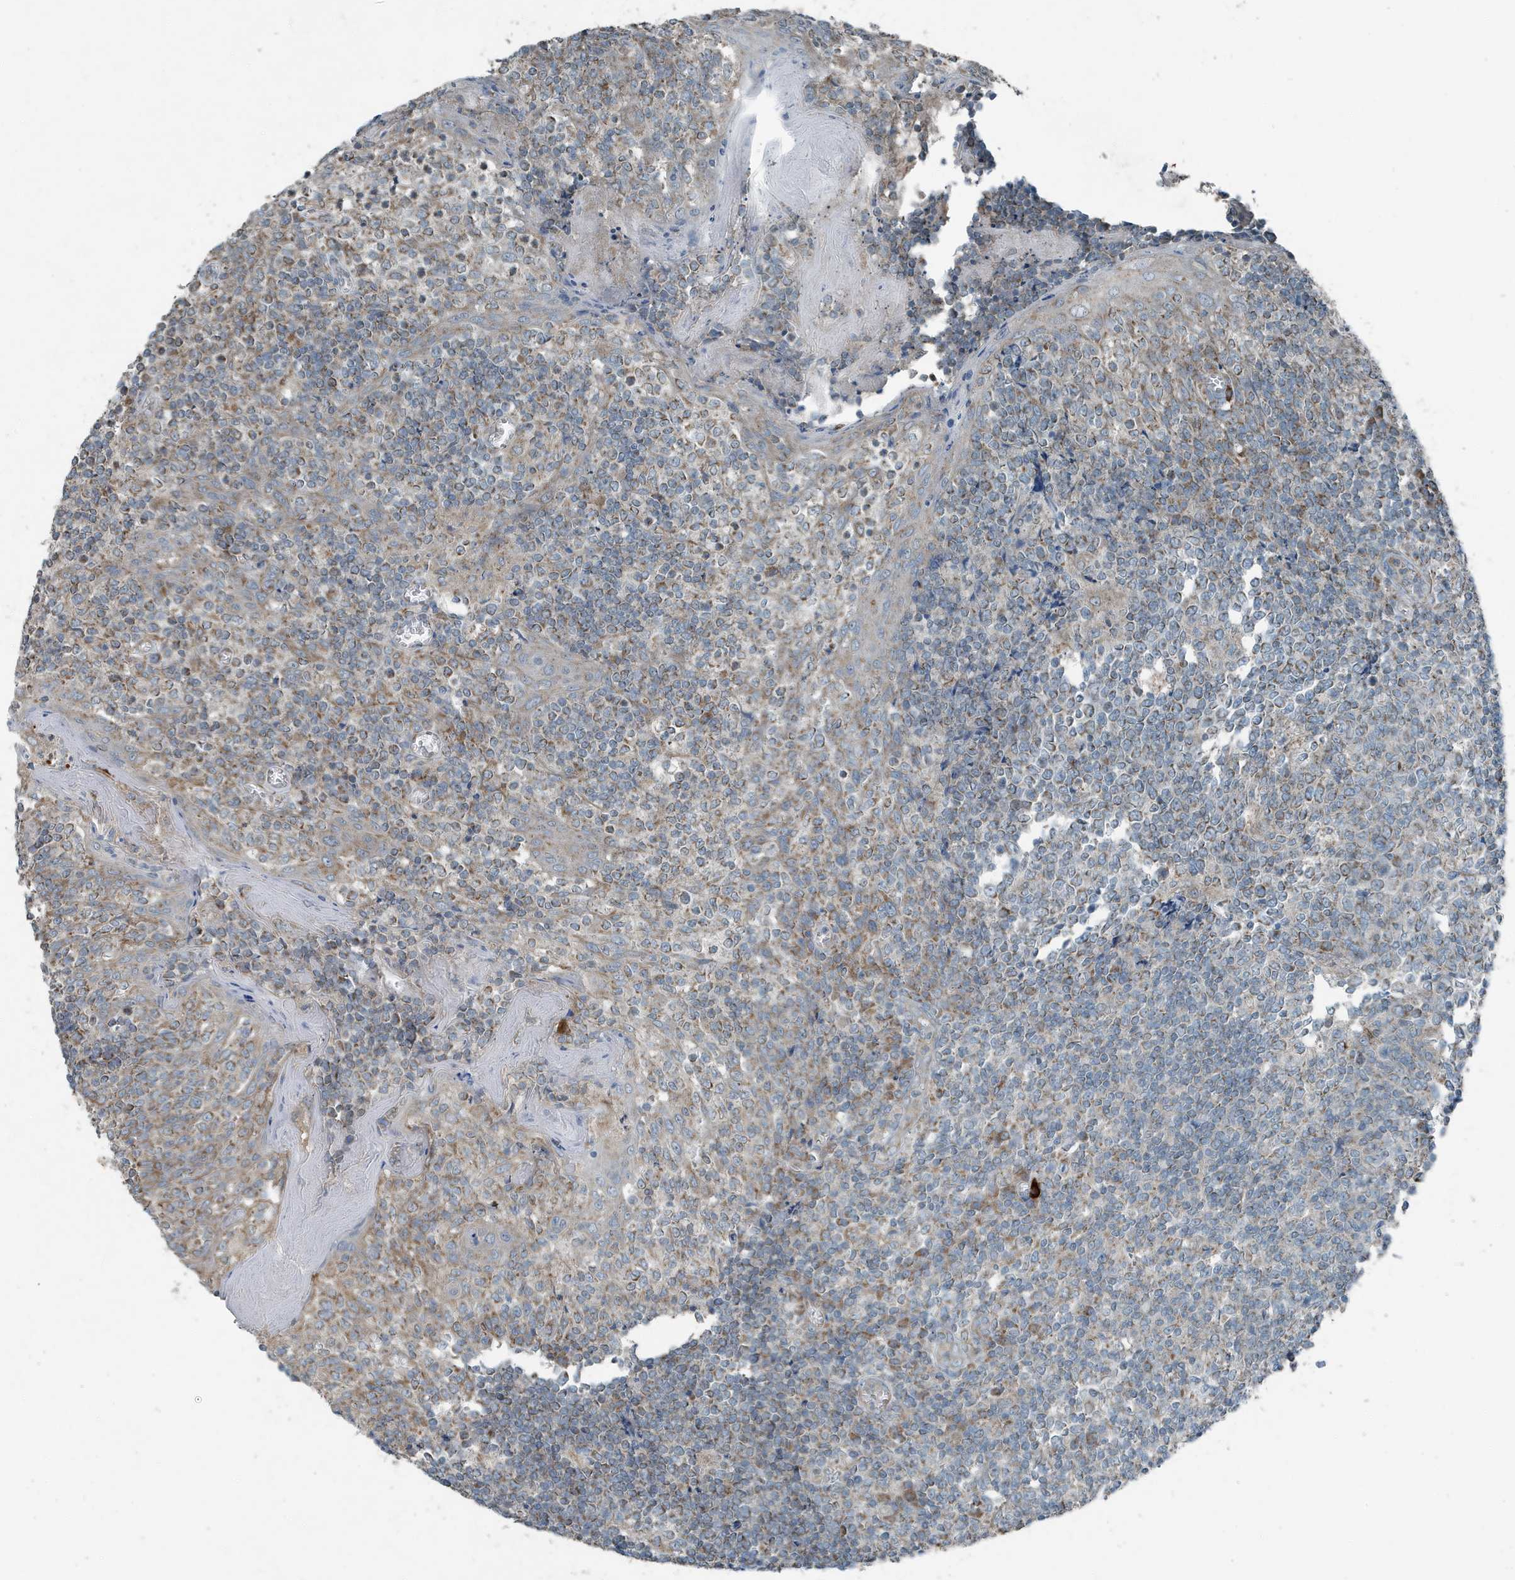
{"staining": {"intensity": "moderate", "quantity": "<25%", "location": "cytoplasmic/membranous"}, "tissue": "tonsil", "cell_type": "Germinal center cells", "image_type": "normal", "snomed": [{"axis": "morphology", "description": "Normal tissue, NOS"}, {"axis": "topography", "description": "Tonsil"}], "caption": "Immunohistochemistry of benign human tonsil exhibits low levels of moderate cytoplasmic/membranous staining in approximately <25% of germinal center cells. The staining was performed using DAB (3,3'-diaminobenzidine), with brown indicating positive protein expression. Nuclei are stained blue with hematoxylin.", "gene": "MT", "patient": {"sex": "female", "age": 19}}